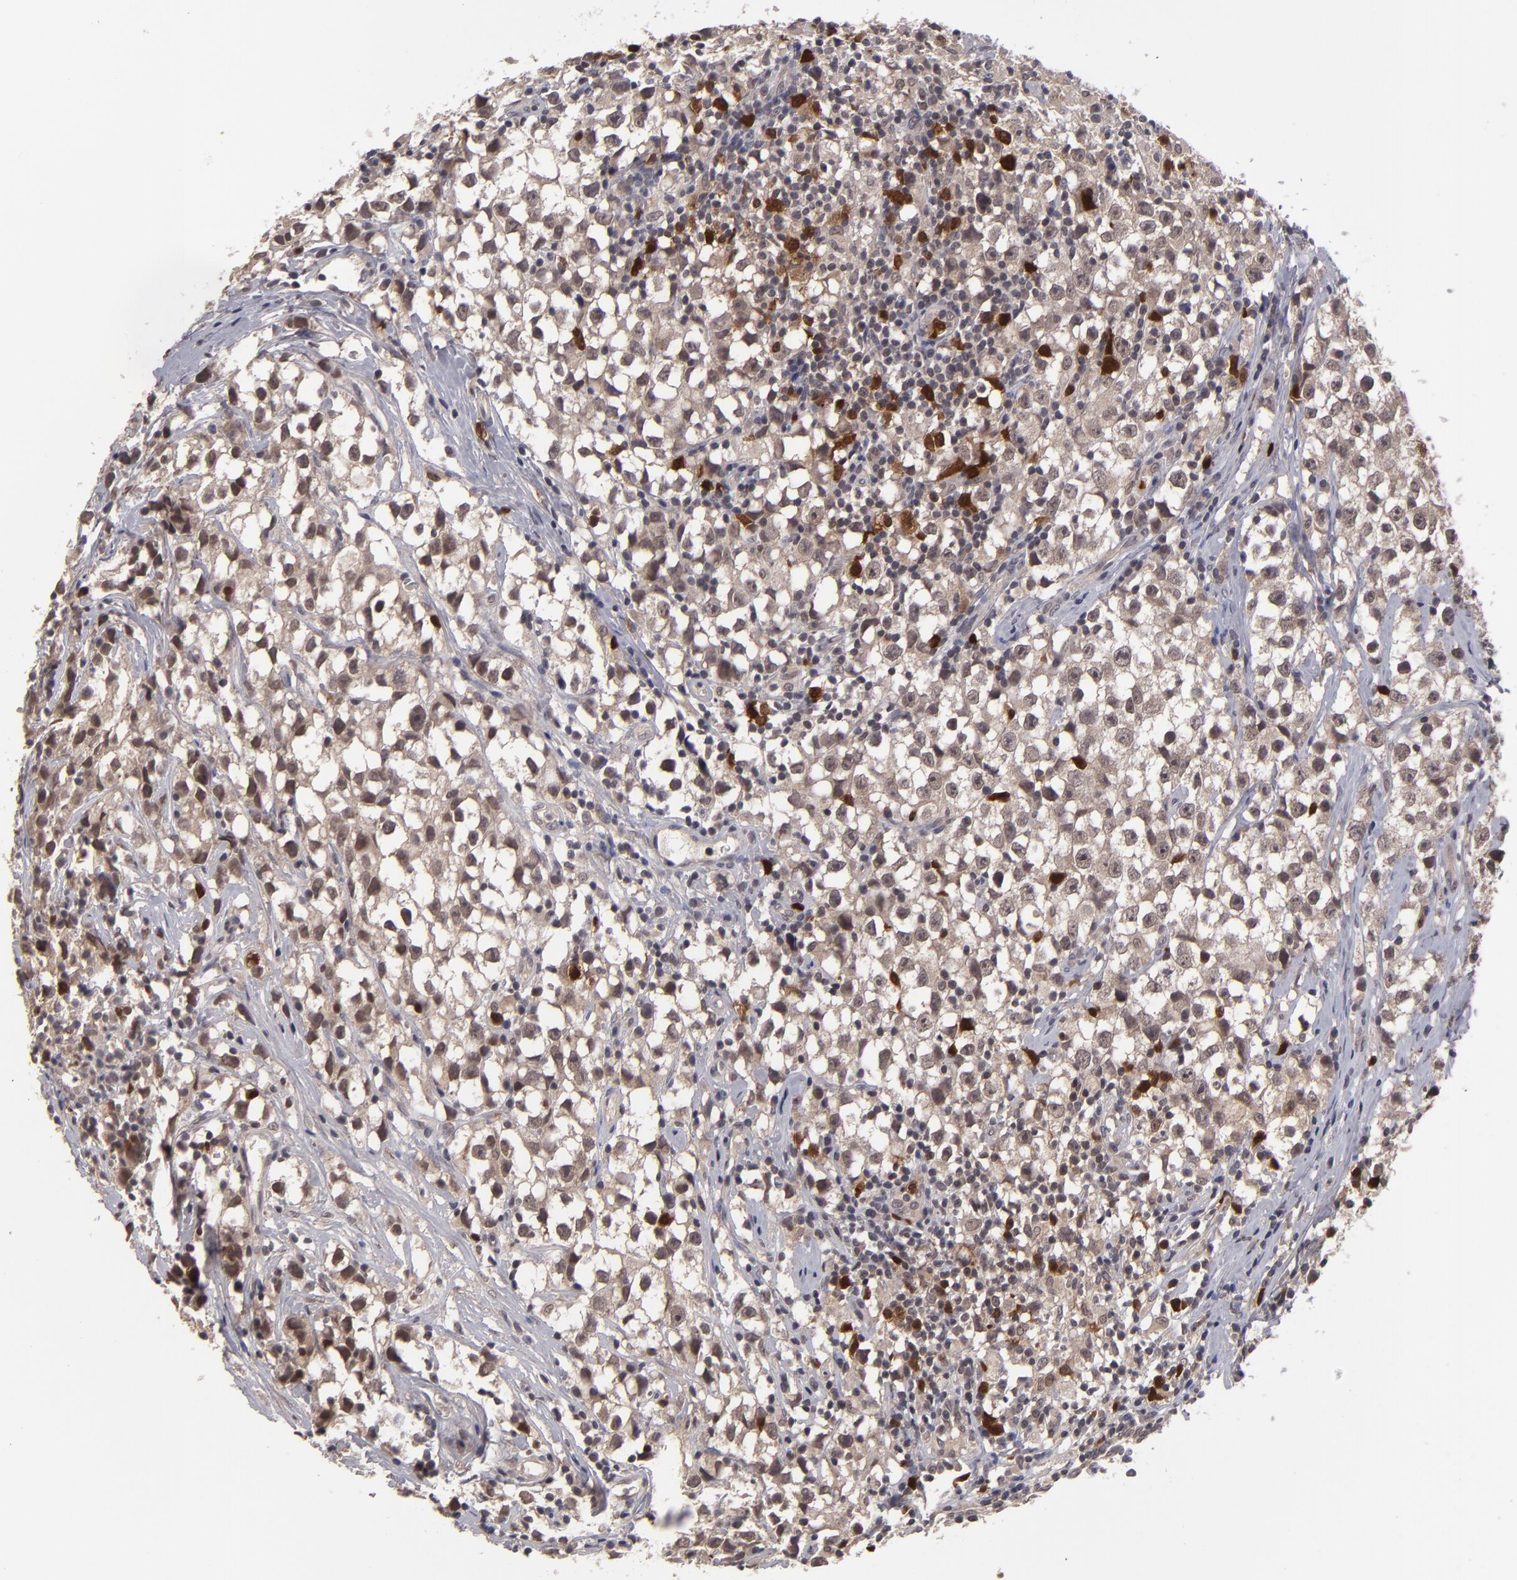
{"staining": {"intensity": "moderate", "quantity": ">75%", "location": "cytoplasmic/membranous,nuclear"}, "tissue": "testis cancer", "cell_type": "Tumor cells", "image_type": "cancer", "snomed": [{"axis": "morphology", "description": "Seminoma, NOS"}, {"axis": "topography", "description": "Testis"}], "caption": "Immunohistochemistry micrograph of human testis cancer stained for a protein (brown), which displays medium levels of moderate cytoplasmic/membranous and nuclear staining in about >75% of tumor cells.", "gene": "TYMS", "patient": {"sex": "male", "age": 35}}